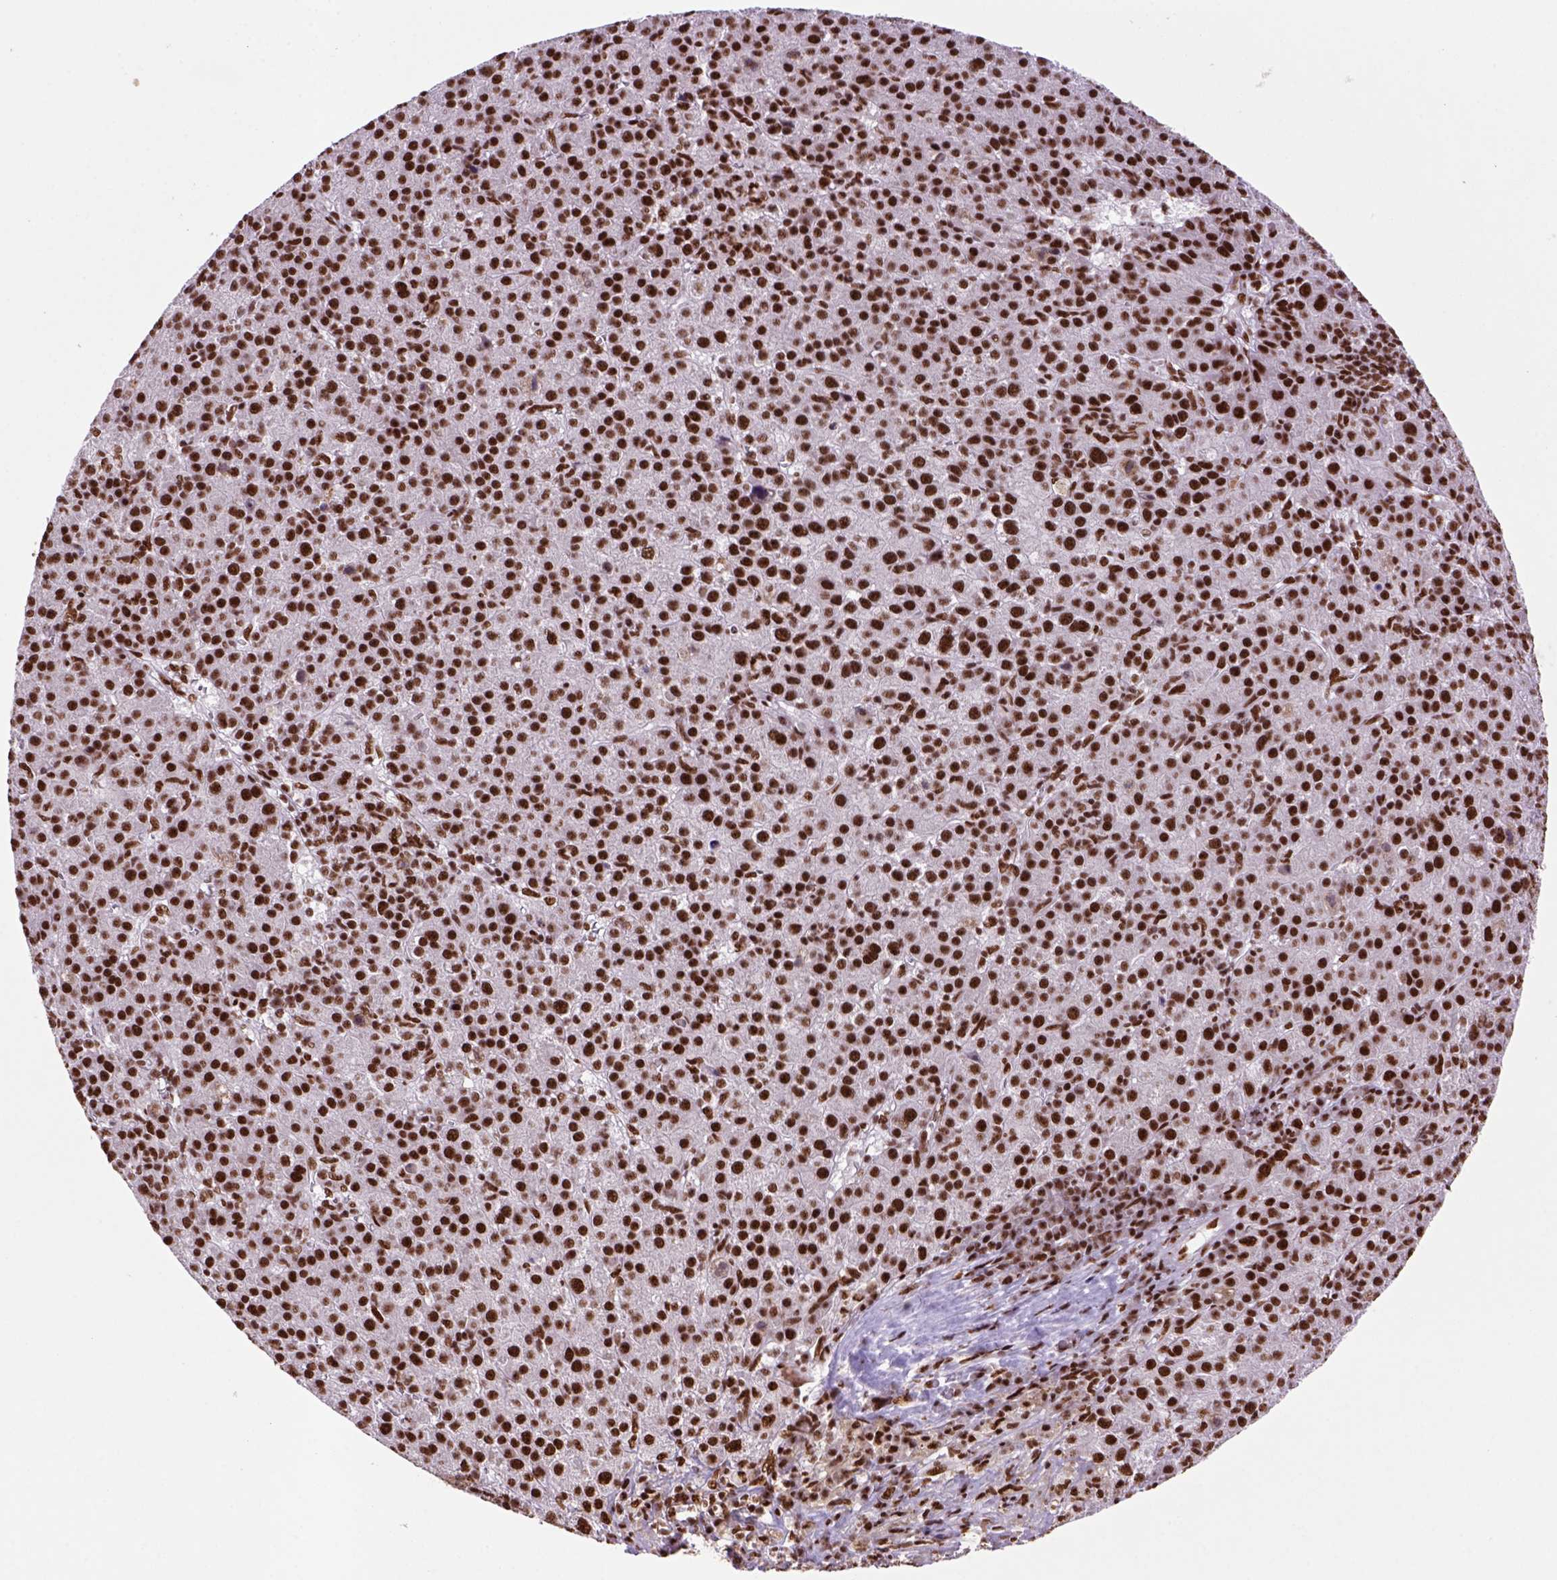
{"staining": {"intensity": "strong", "quantity": ">75%", "location": "nuclear"}, "tissue": "liver cancer", "cell_type": "Tumor cells", "image_type": "cancer", "snomed": [{"axis": "morphology", "description": "Carcinoma, Hepatocellular, NOS"}, {"axis": "topography", "description": "Liver"}], "caption": "Liver hepatocellular carcinoma tissue reveals strong nuclear positivity in about >75% of tumor cells", "gene": "NSMCE2", "patient": {"sex": "female", "age": 60}}